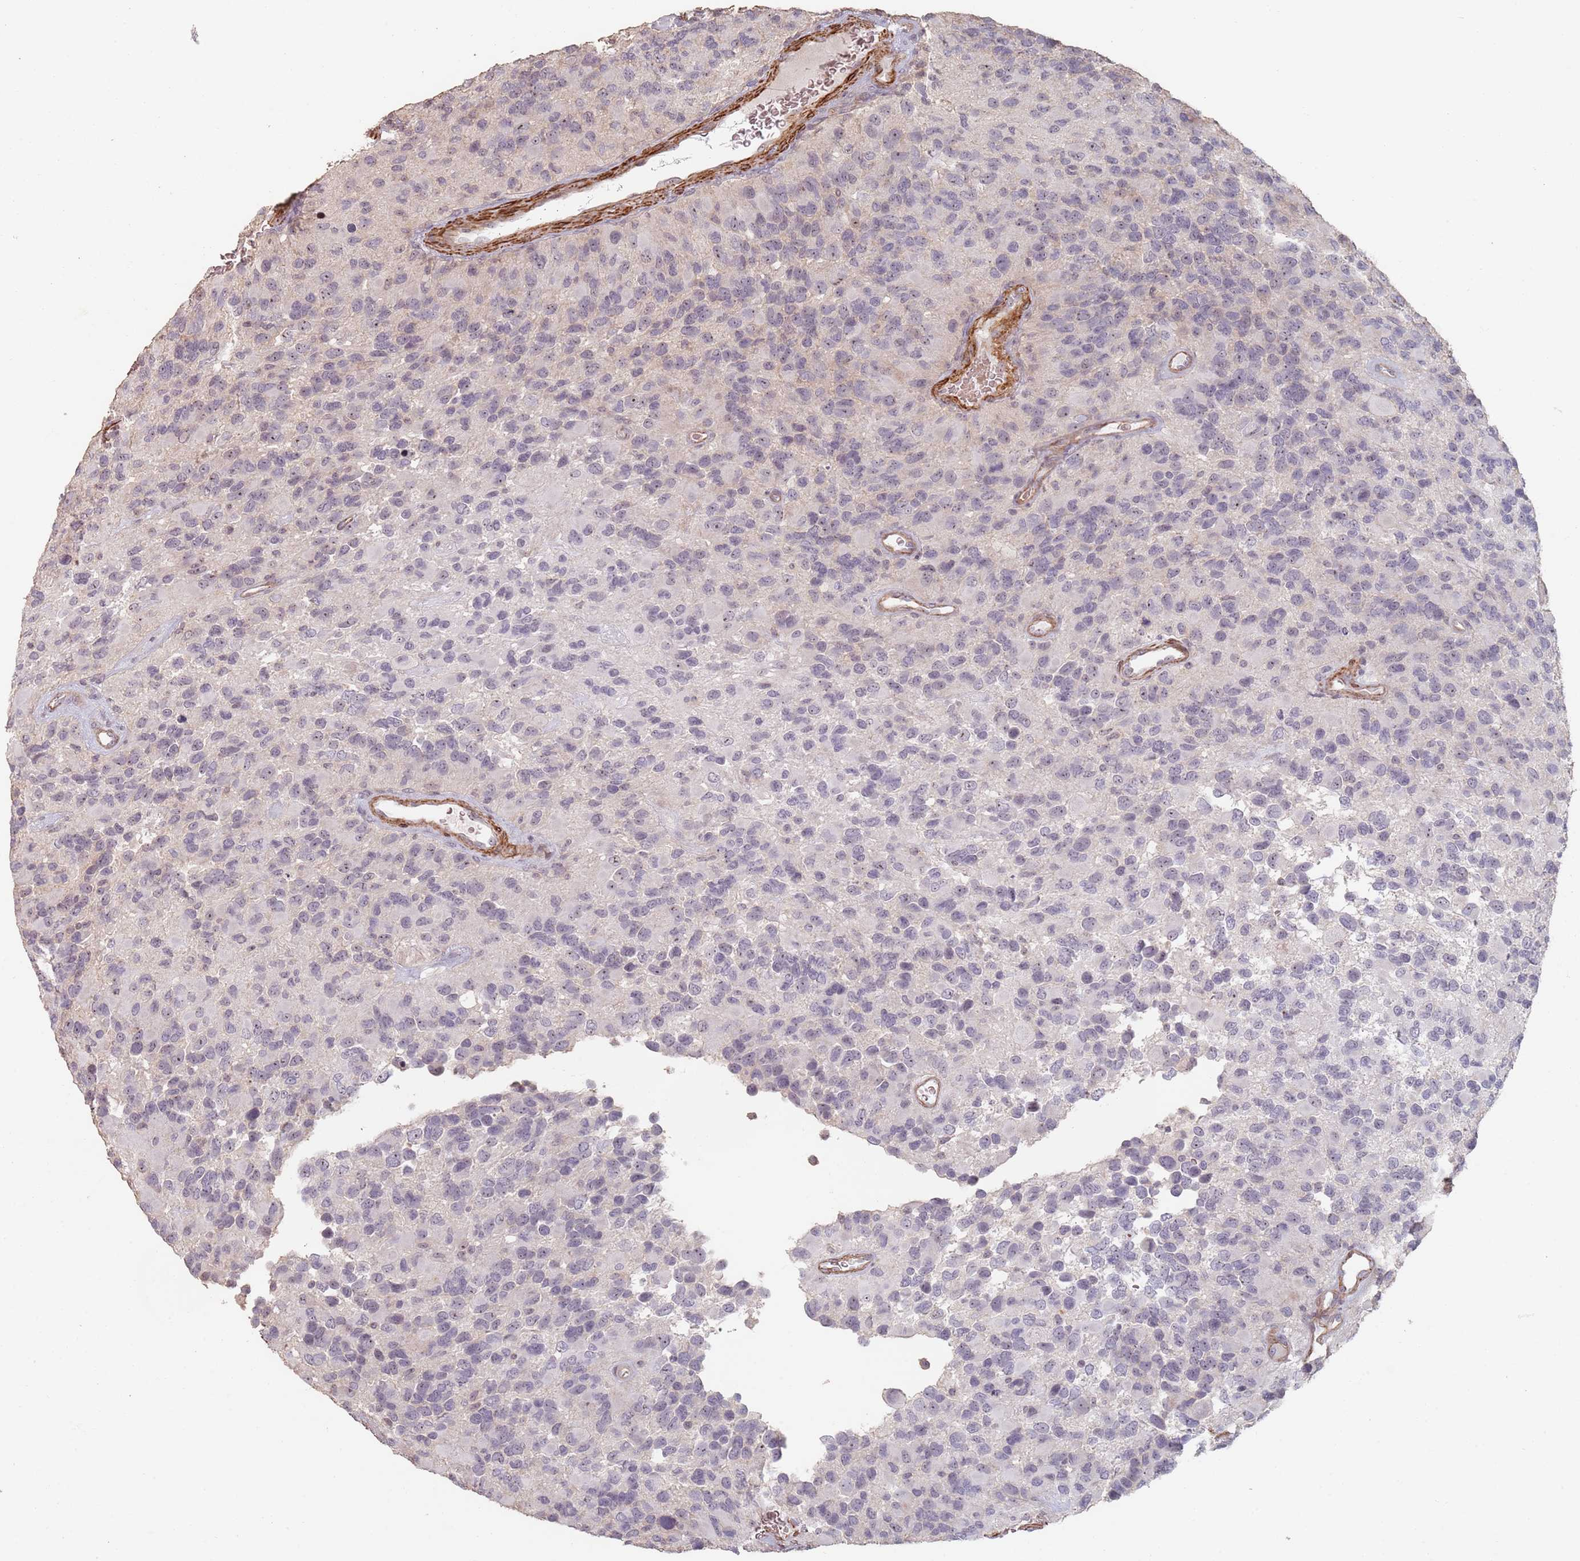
{"staining": {"intensity": "weak", "quantity": "<25%", "location": "nuclear"}, "tissue": "glioma", "cell_type": "Tumor cells", "image_type": "cancer", "snomed": [{"axis": "morphology", "description": "Glioma, malignant, High grade"}, {"axis": "topography", "description": "Brain"}], "caption": "DAB (3,3'-diaminobenzidine) immunohistochemical staining of human glioma exhibits no significant positivity in tumor cells.", "gene": "ADTRP", "patient": {"sex": "male", "age": 77}}